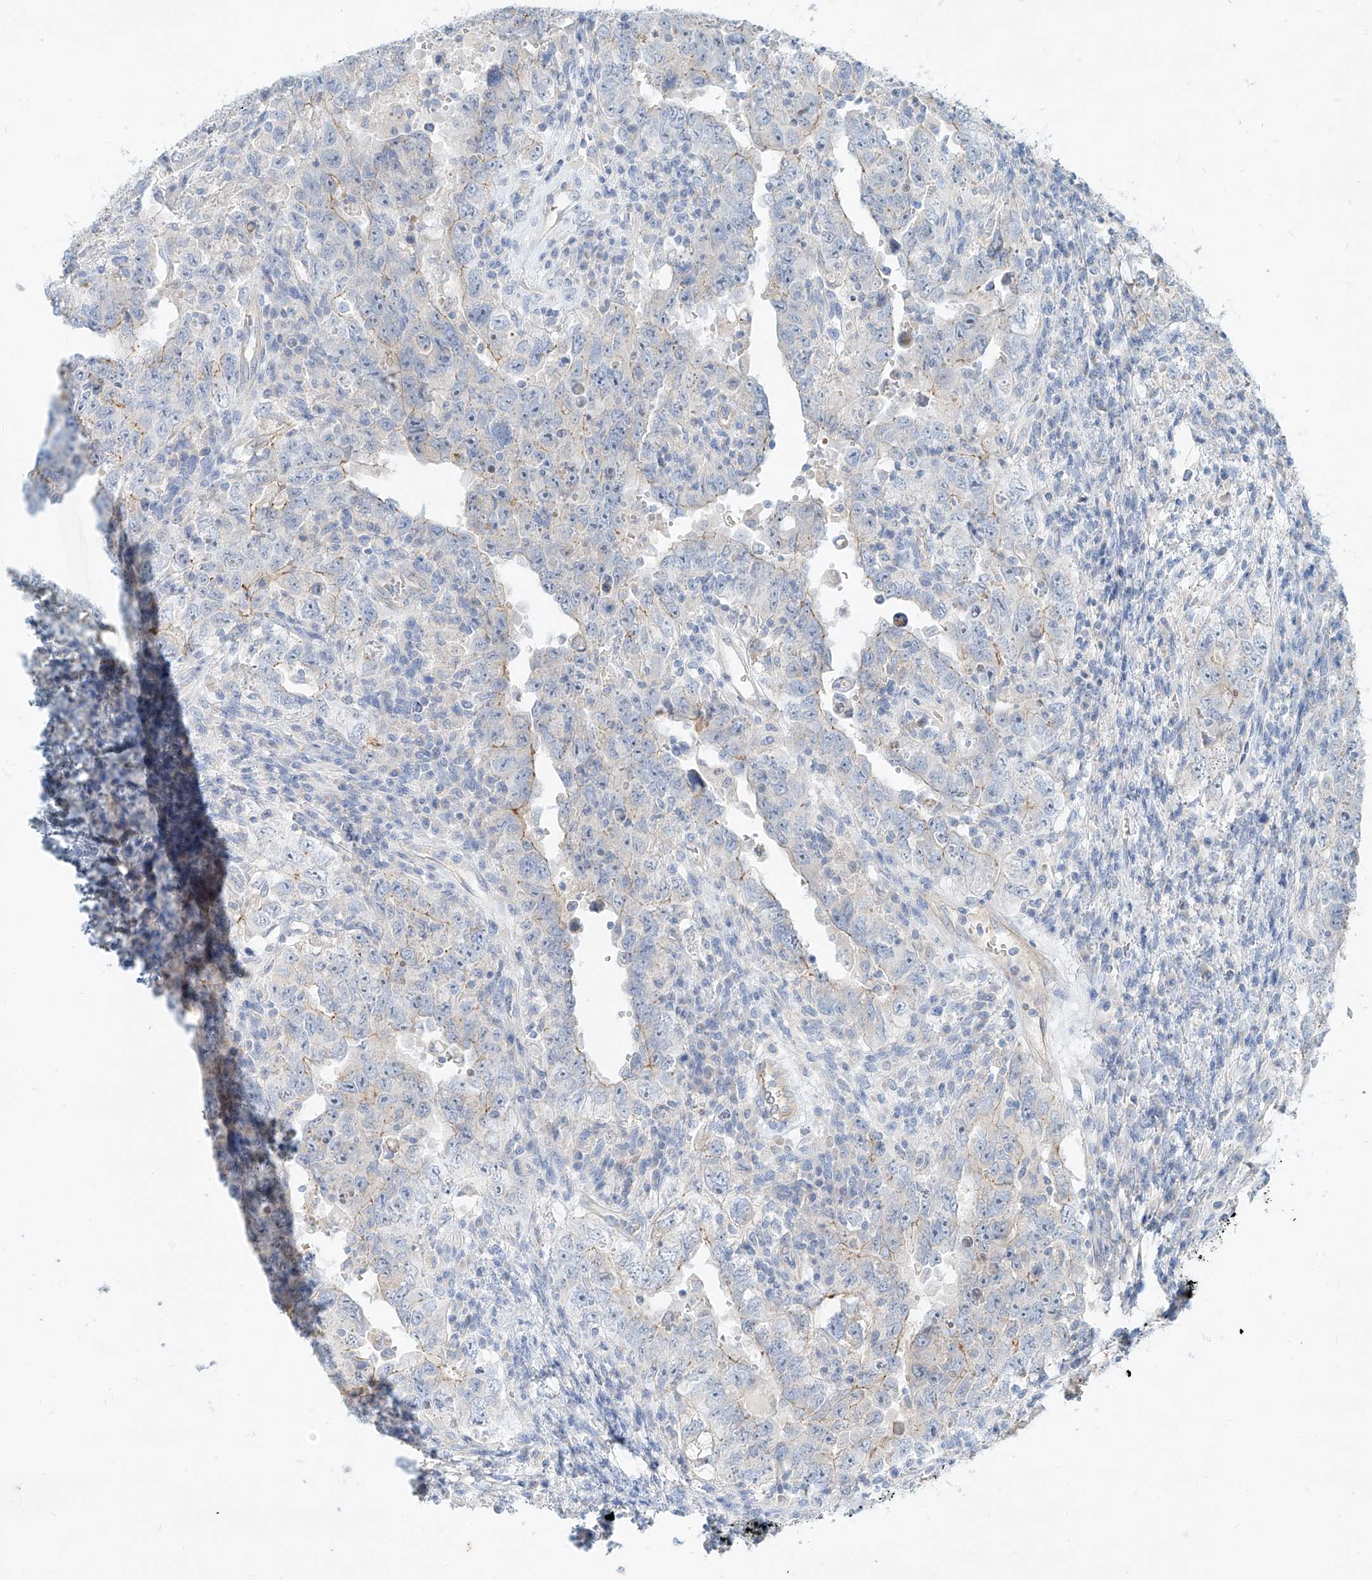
{"staining": {"intensity": "weak", "quantity": "<25%", "location": "cytoplasmic/membranous"}, "tissue": "testis cancer", "cell_type": "Tumor cells", "image_type": "cancer", "snomed": [{"axis": "morphology", "description": "Carcinoma, Embryonal, NOS"}, {"axis": "topography", "description": "Testis"}], "caption": "Immunohistochemistry of human testis embryonal carcinoma demonstrates no staining in tumor cells. (Brightfield microscopy of DAB immunohistochemistry (IHC) at high magnification).", "gene": "AJM1", "patient": {"sex": "male", "age": 26}}